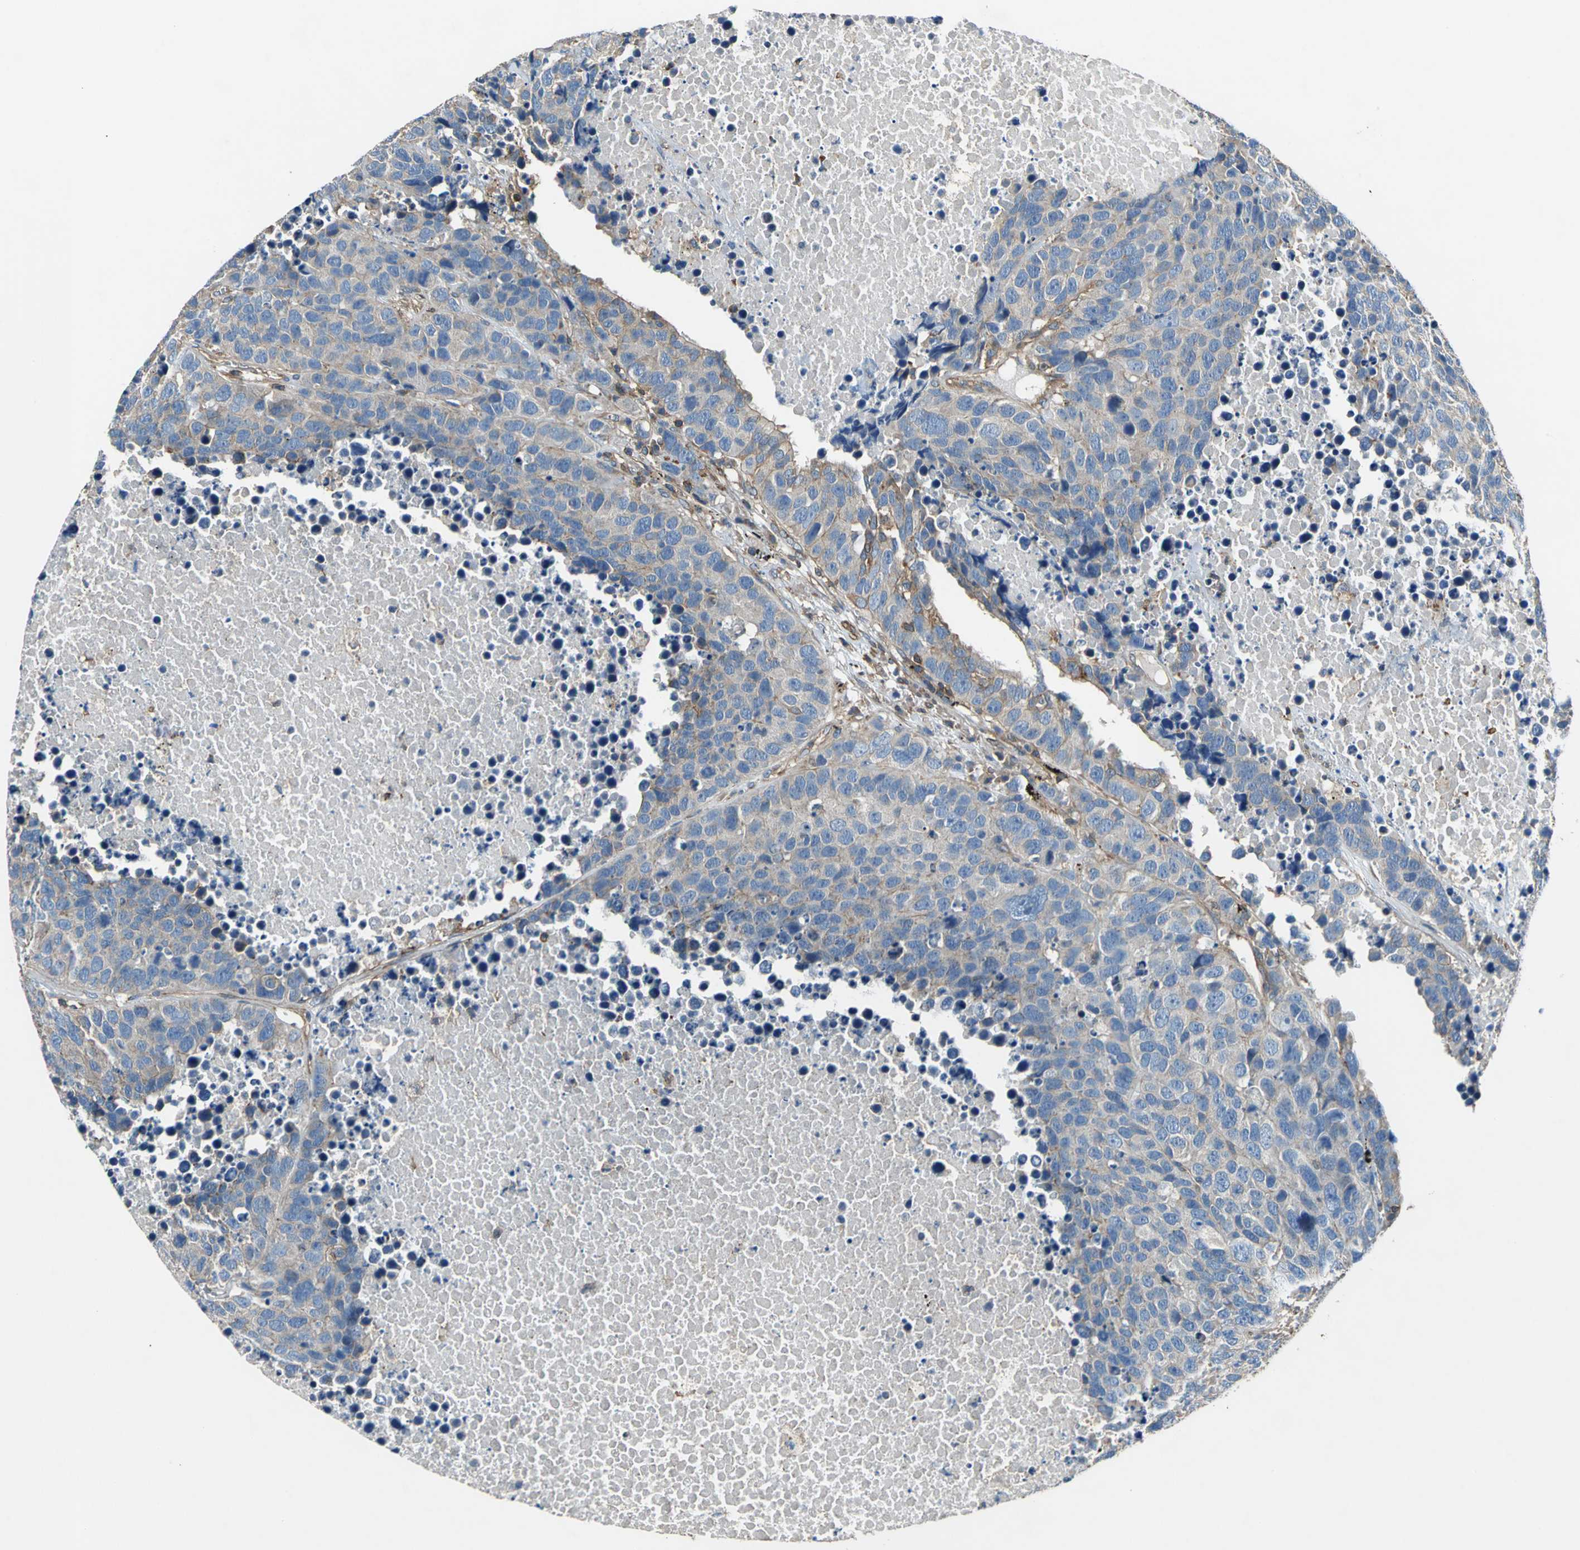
{"staining": {"intensity": "moderate", "quantity": ">75%", "location": "cytoplasmic/membranous"}, "tissue": "carcinoid", "cell_type": "Tumor cells", "image_type": "cancer", "snomed": [{"axis": "morphology", "description": "Carcinoid, malignant, NOS"}, {"axis": "topography", "description": "Lung"}], "caption": "Protein staining reveals moderate cytoplasmic/membranous positivity in about >75% of tumor cells in carcinoid.", "gene": "PARVA", "patient": {"sex": "male", "age": 60}}